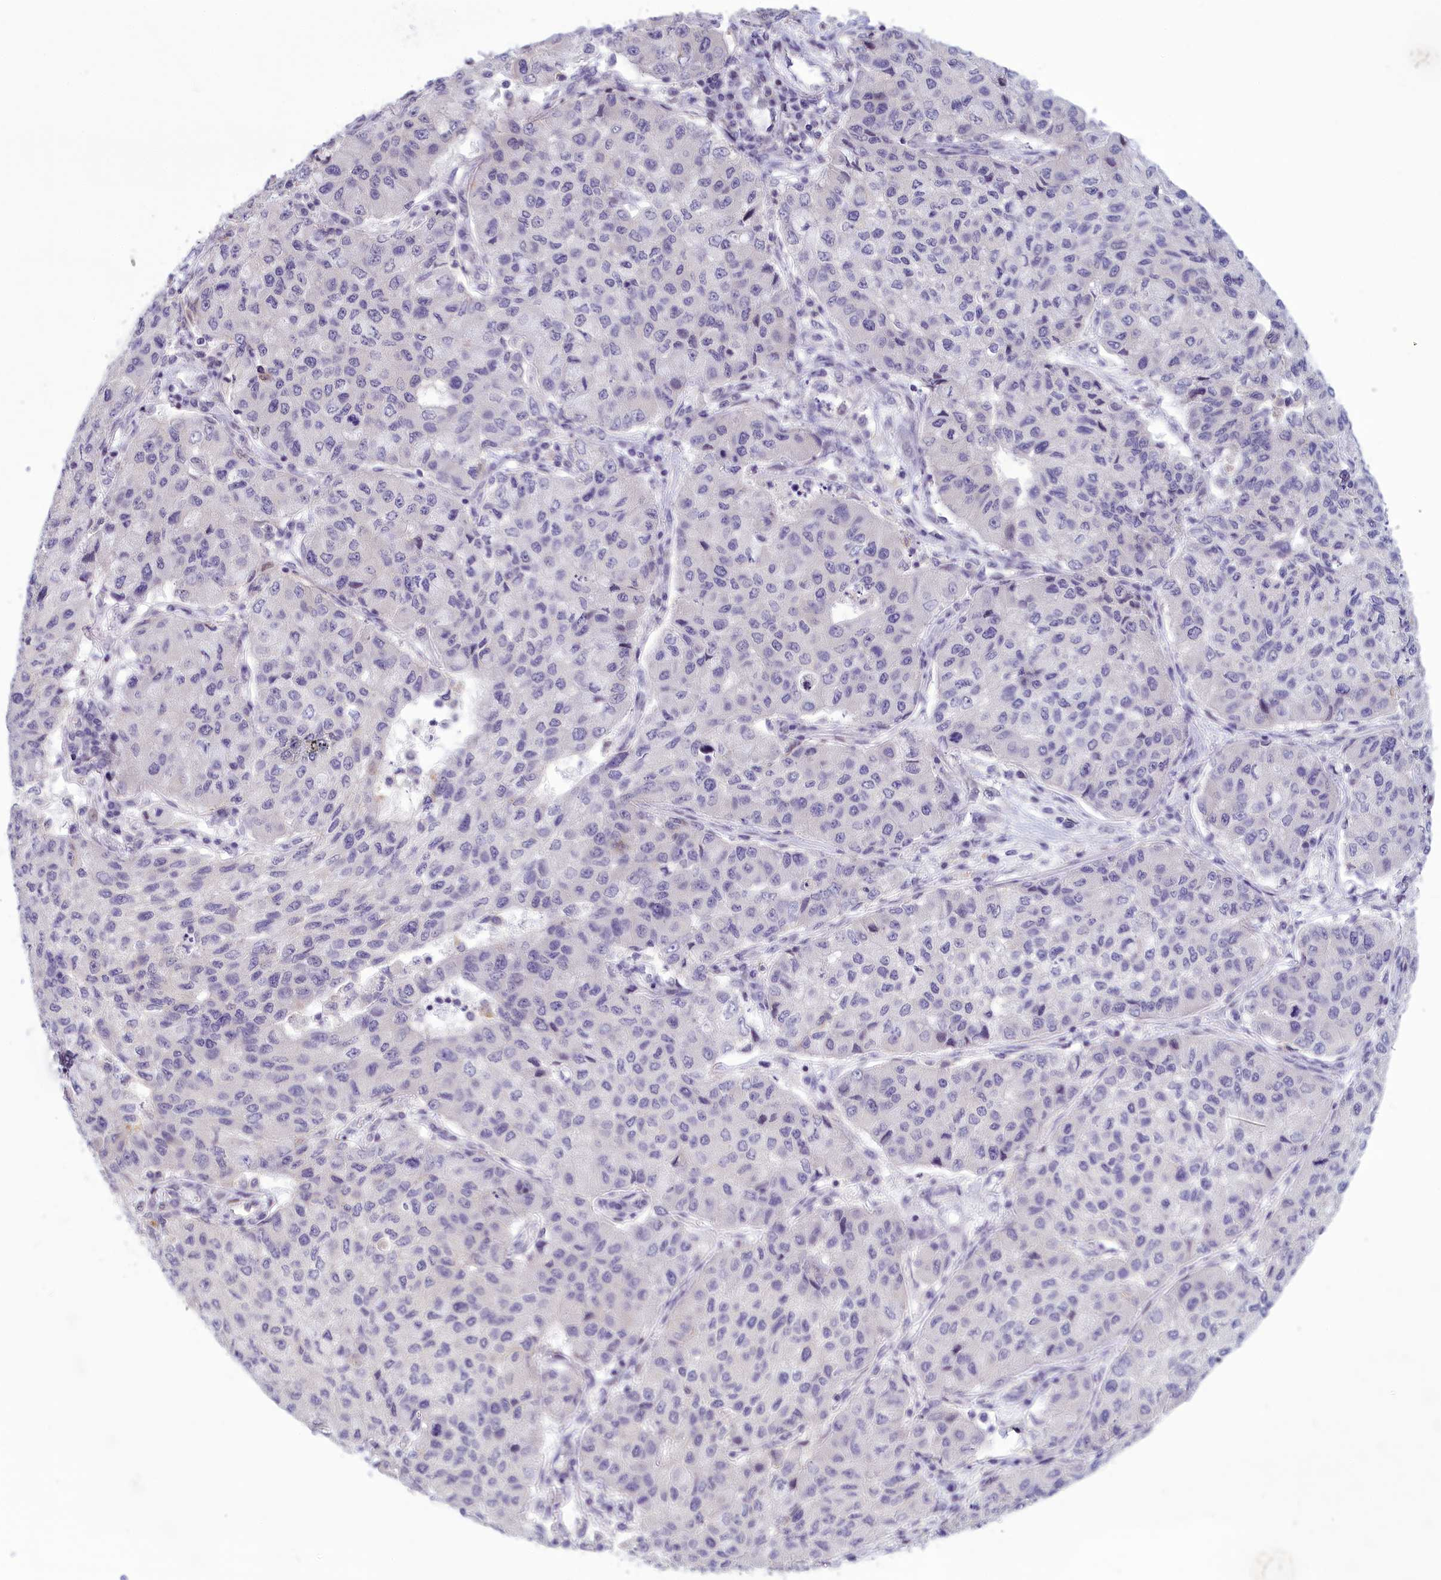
{"staining": {"intensity": "negative", "quantity": "none", "location": "none"}, "tissue": "lung cancer", "cell_type": "Tumor cells", "image_type": "cancer", "snomed": [{"axis": "morphology", "description": "Squamous cell carcinoma, NOS"}, {"axis": "topography", "description": "Lung"}], "caption": "Tumor cells show no significant staining in lung cancer.", "gene": "CORO2A", "patient": {"sex": "male", "age": 74}}